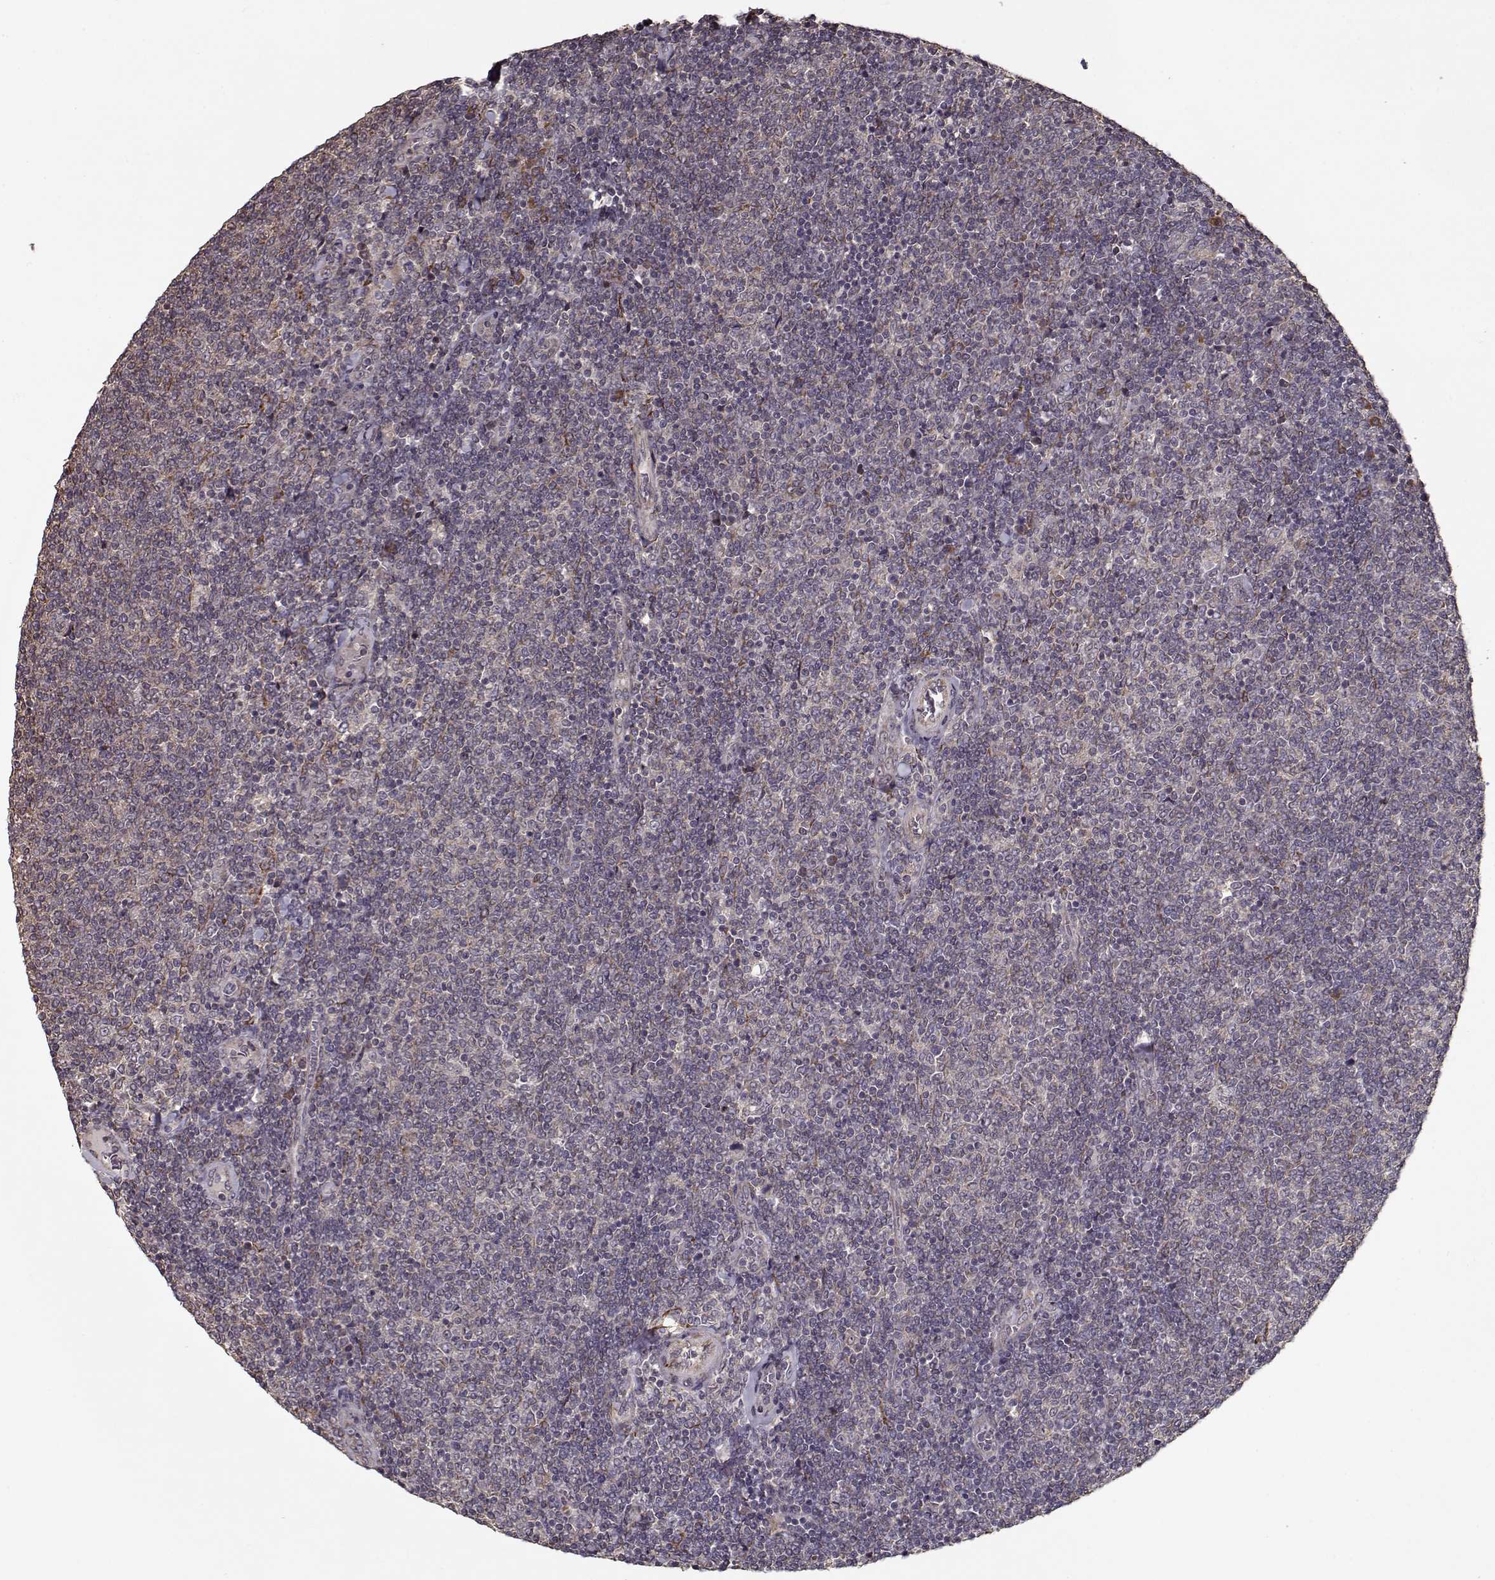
{"staining": {"intensity": "weak", "quantity": "25%-75%", "location": "cytoplasmic/membranous"}, "tissue": "lymphoma", "cell_type": "Tumor cells", "image_type": "cancer", "snomed": [{"axis": "morphology", "description": "Malignant lymphoma, non-Hodgkin's type, Low grade"}, {"axis": "topography", "description": "Lymph node"}], "caption": "A brown stain labels weak cytoplasmic/membranous positivity of a protein in low-grade malignant lymphoma, non-Hodgkin's type tumor cells.", "gene": "IMMP1L", "patient": {"sex": "male", "age": 52}}